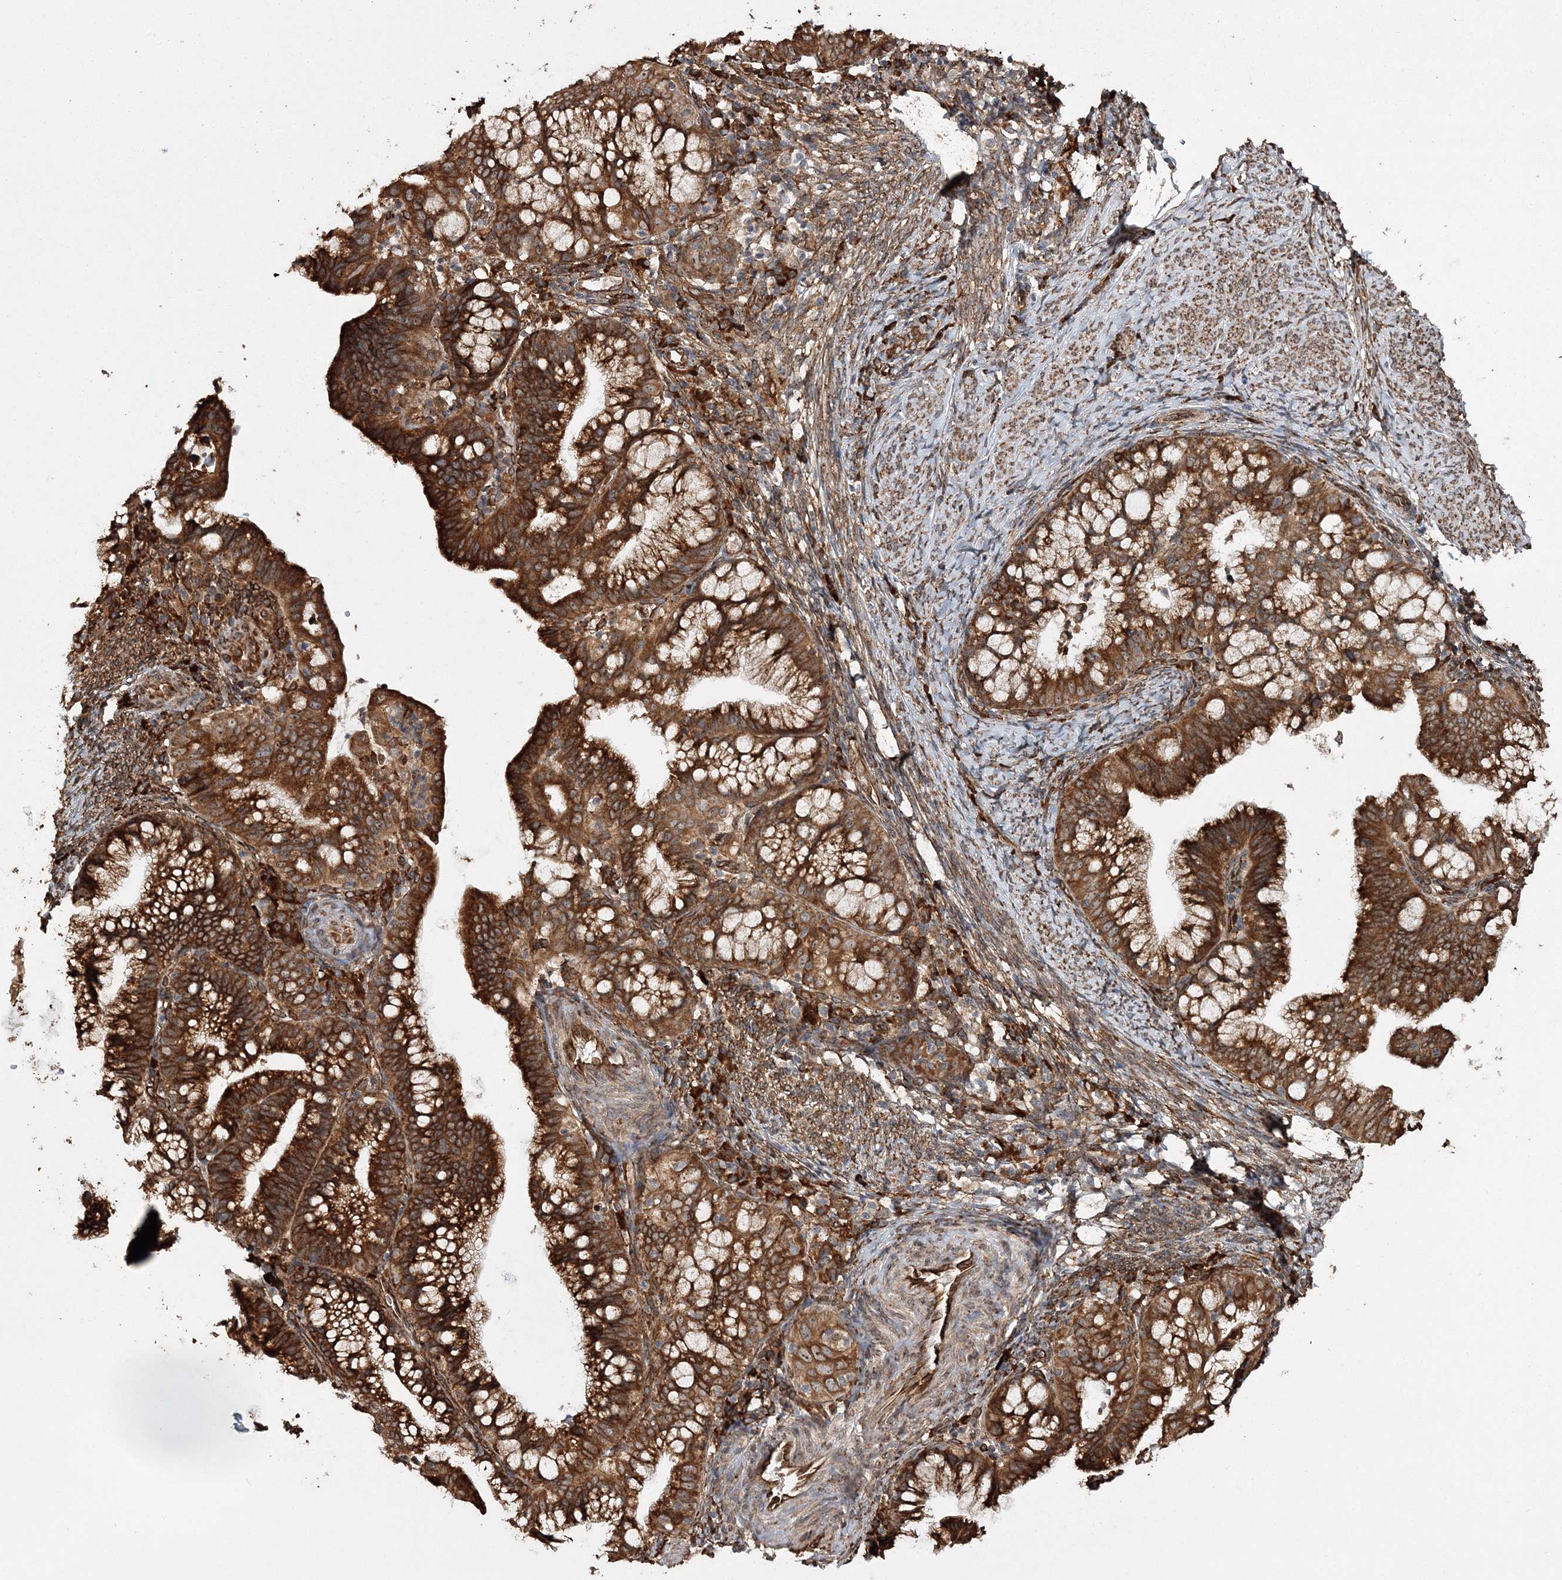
{"staining": {"intensity": "strong", "quantity": ">75%", "location": "cytoplasmic/membranous"}, "tissue": "cervical cancer", "cell_type": "Tumor cells", "image_type": "cancer", "snomed": [{"axis": "morphology", "description": "Adenocarcinoma, NOS"}, {"axis": "topography", "description": "Cervix"}], "caption": "This histopathology image displays immunohistochemistry (IHC) staining of adenocarcinoma (cervical), with high strong cytoplasmic/membranous expression in about >75% of tumor cells.", "gene": "SCRN3", "patient": {"sex": "female", "age": 36}}